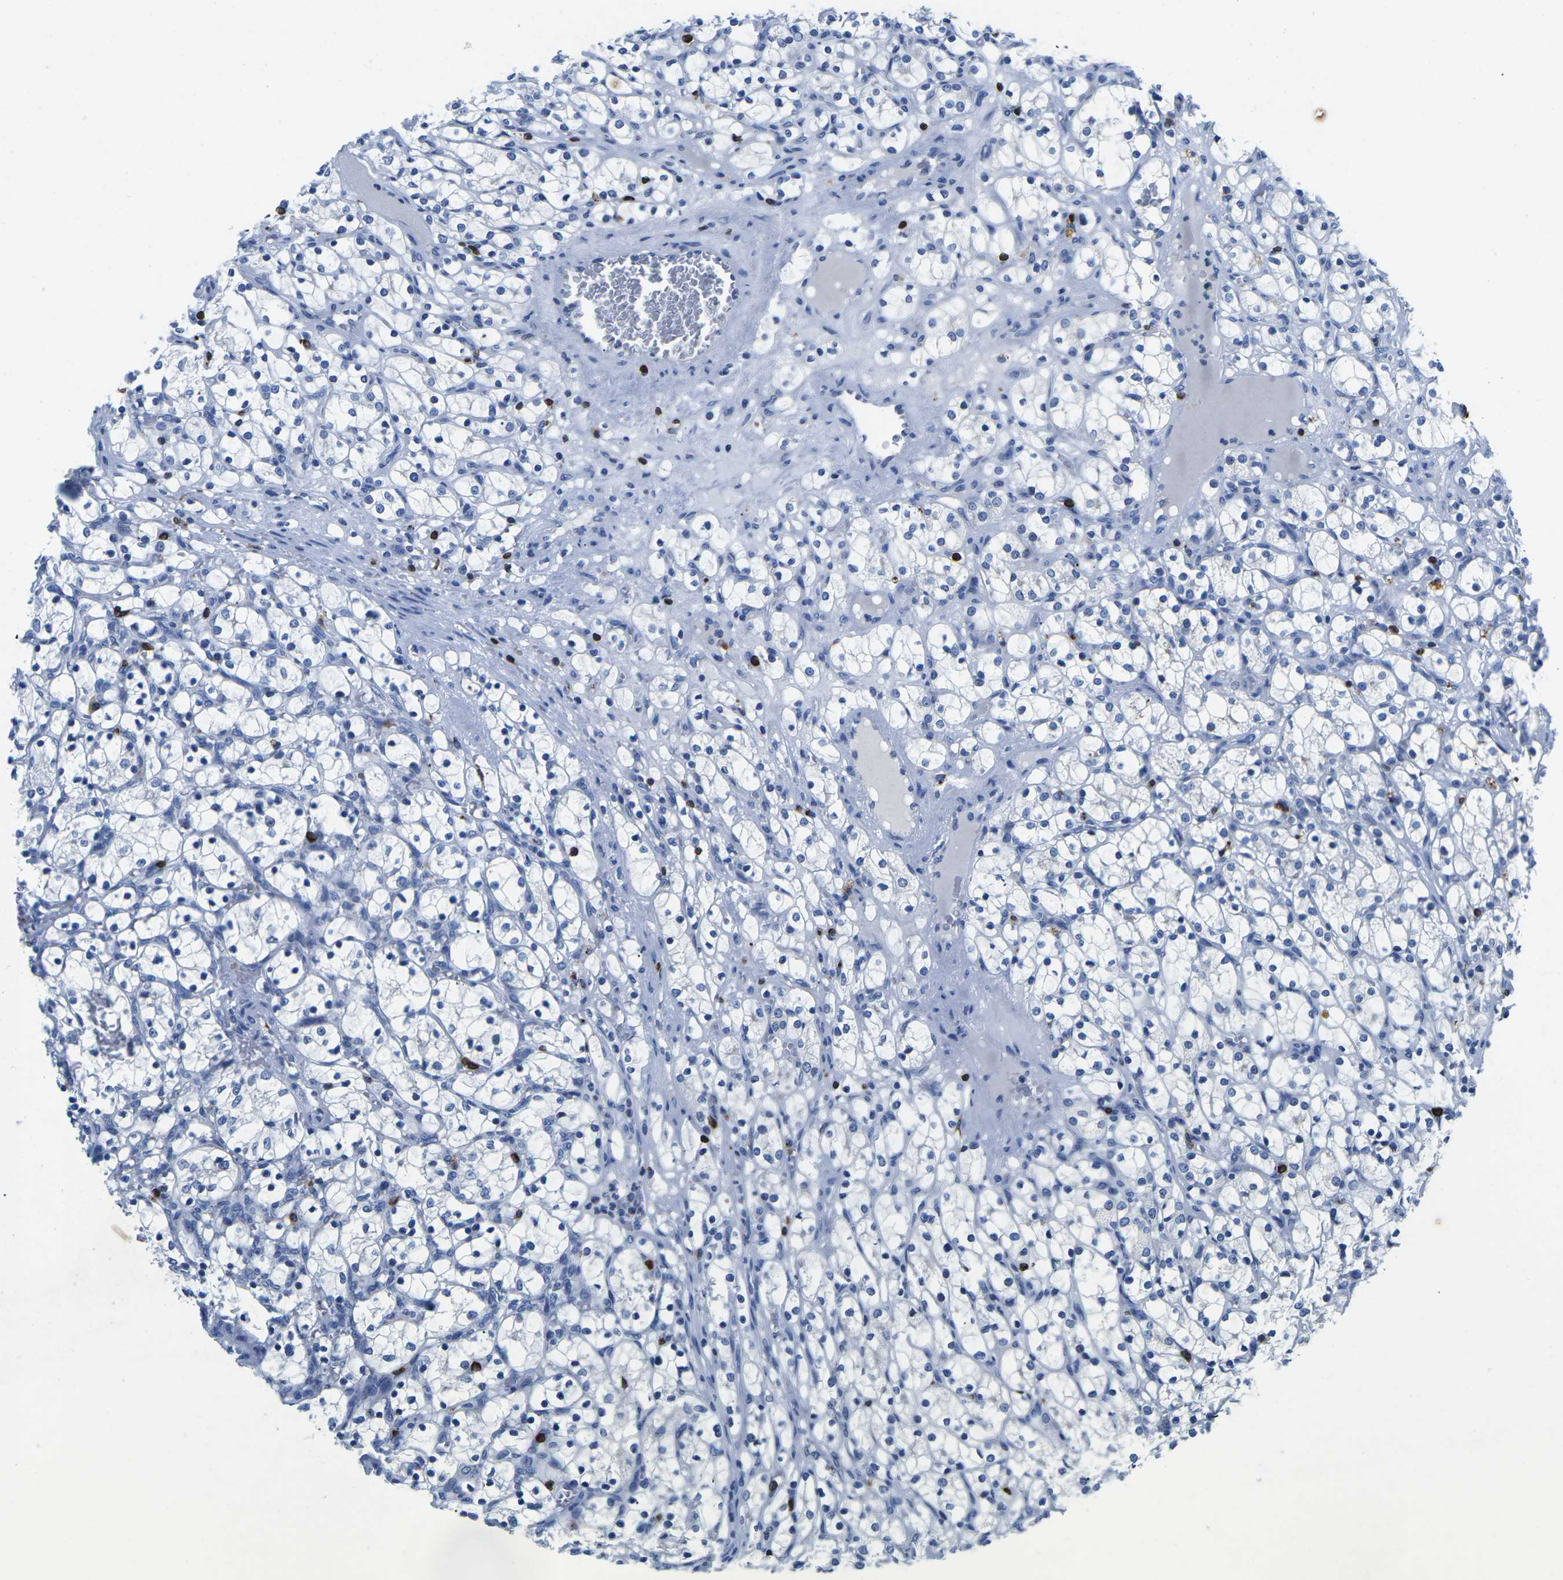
{"staining": {"intensity": "negative", "quantity": "none", "location": "none"}, "tissue": "renal cancer", "cell_type": "Tumor cells", "image_type": "cancer", "snomed": [{"axis": "morphology", "description": "Adenocarcinoma, NOS"}, {"axis": "topography", "description": "Kidney"}], "caption": "Micrograph shows no significant protein positivity in tumor cells of adenocarcinoma (renal).", "gene": "CTSW", "patient": {"sex": "female", "age": 69}}